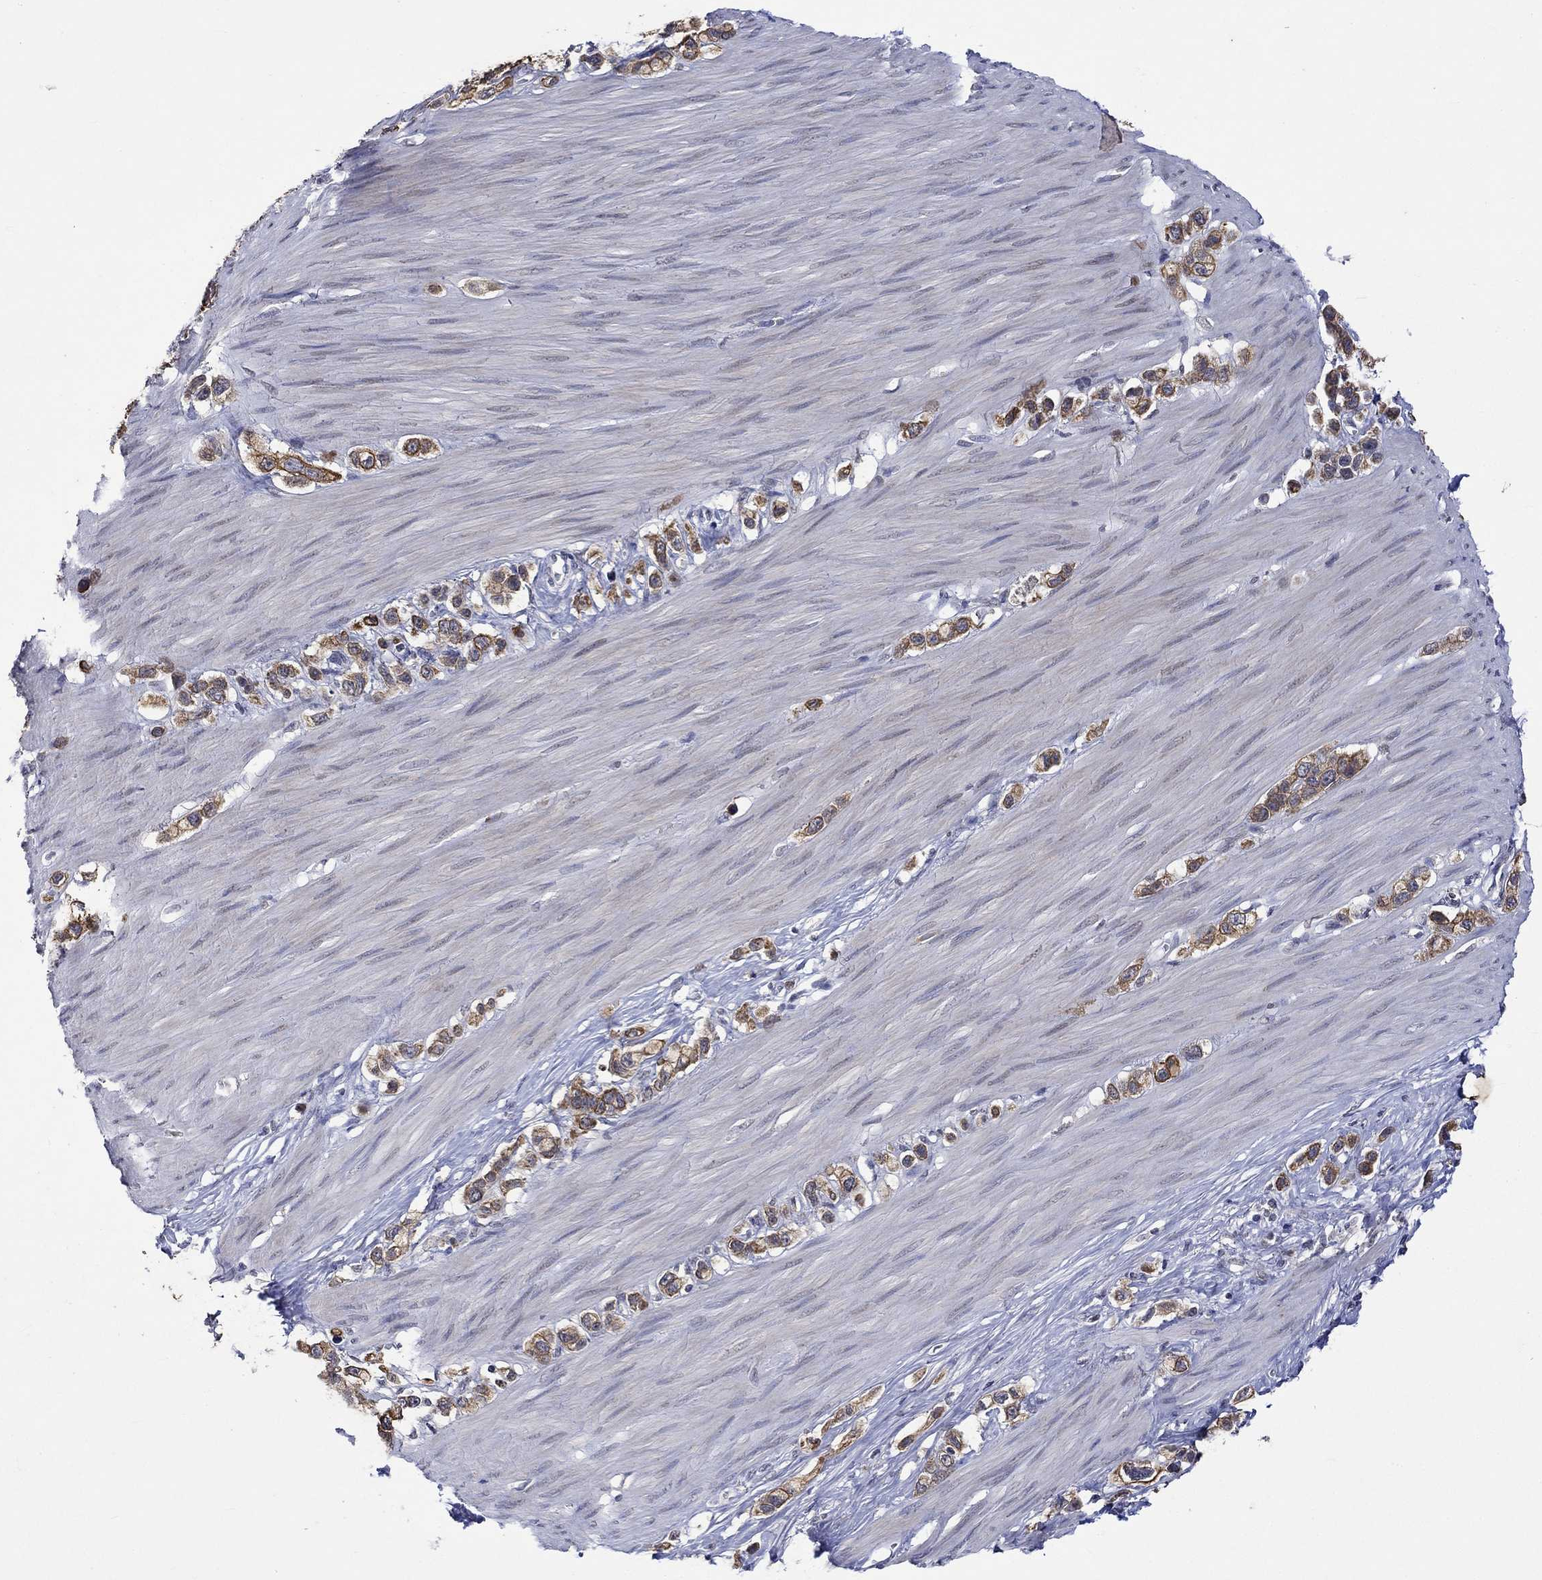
{"staining": {"intensity": "strong", "quantity": "25%-75%", "location": "cytoplasmic/membranous"}, "tissue": "stomach cancer", "cell_type": "Tumor cells", "image_type": "cancer", "snomed": [{"axis": "morphology", "description": "Normal tissue, NOS"}, {"axis": "morphology", "description": "Adenocarcinoma, NOS"}, {"axis": "morphology", "description": "Adenocarcinoma, High grade"}, {"axis": "topography", "description": "Stomach, upper"}, {"axis": "topography", "description": "Stomach"}], "caption": "Adenocarcinoma (stomach) was stained to show a protein in brown. There is high levels of strong cytoplasmic/membranous positivity in approximately 25%-75% of tumor cells.", "gene": "DDX3Y", "patient": {"sex": "female", "age": 65}}